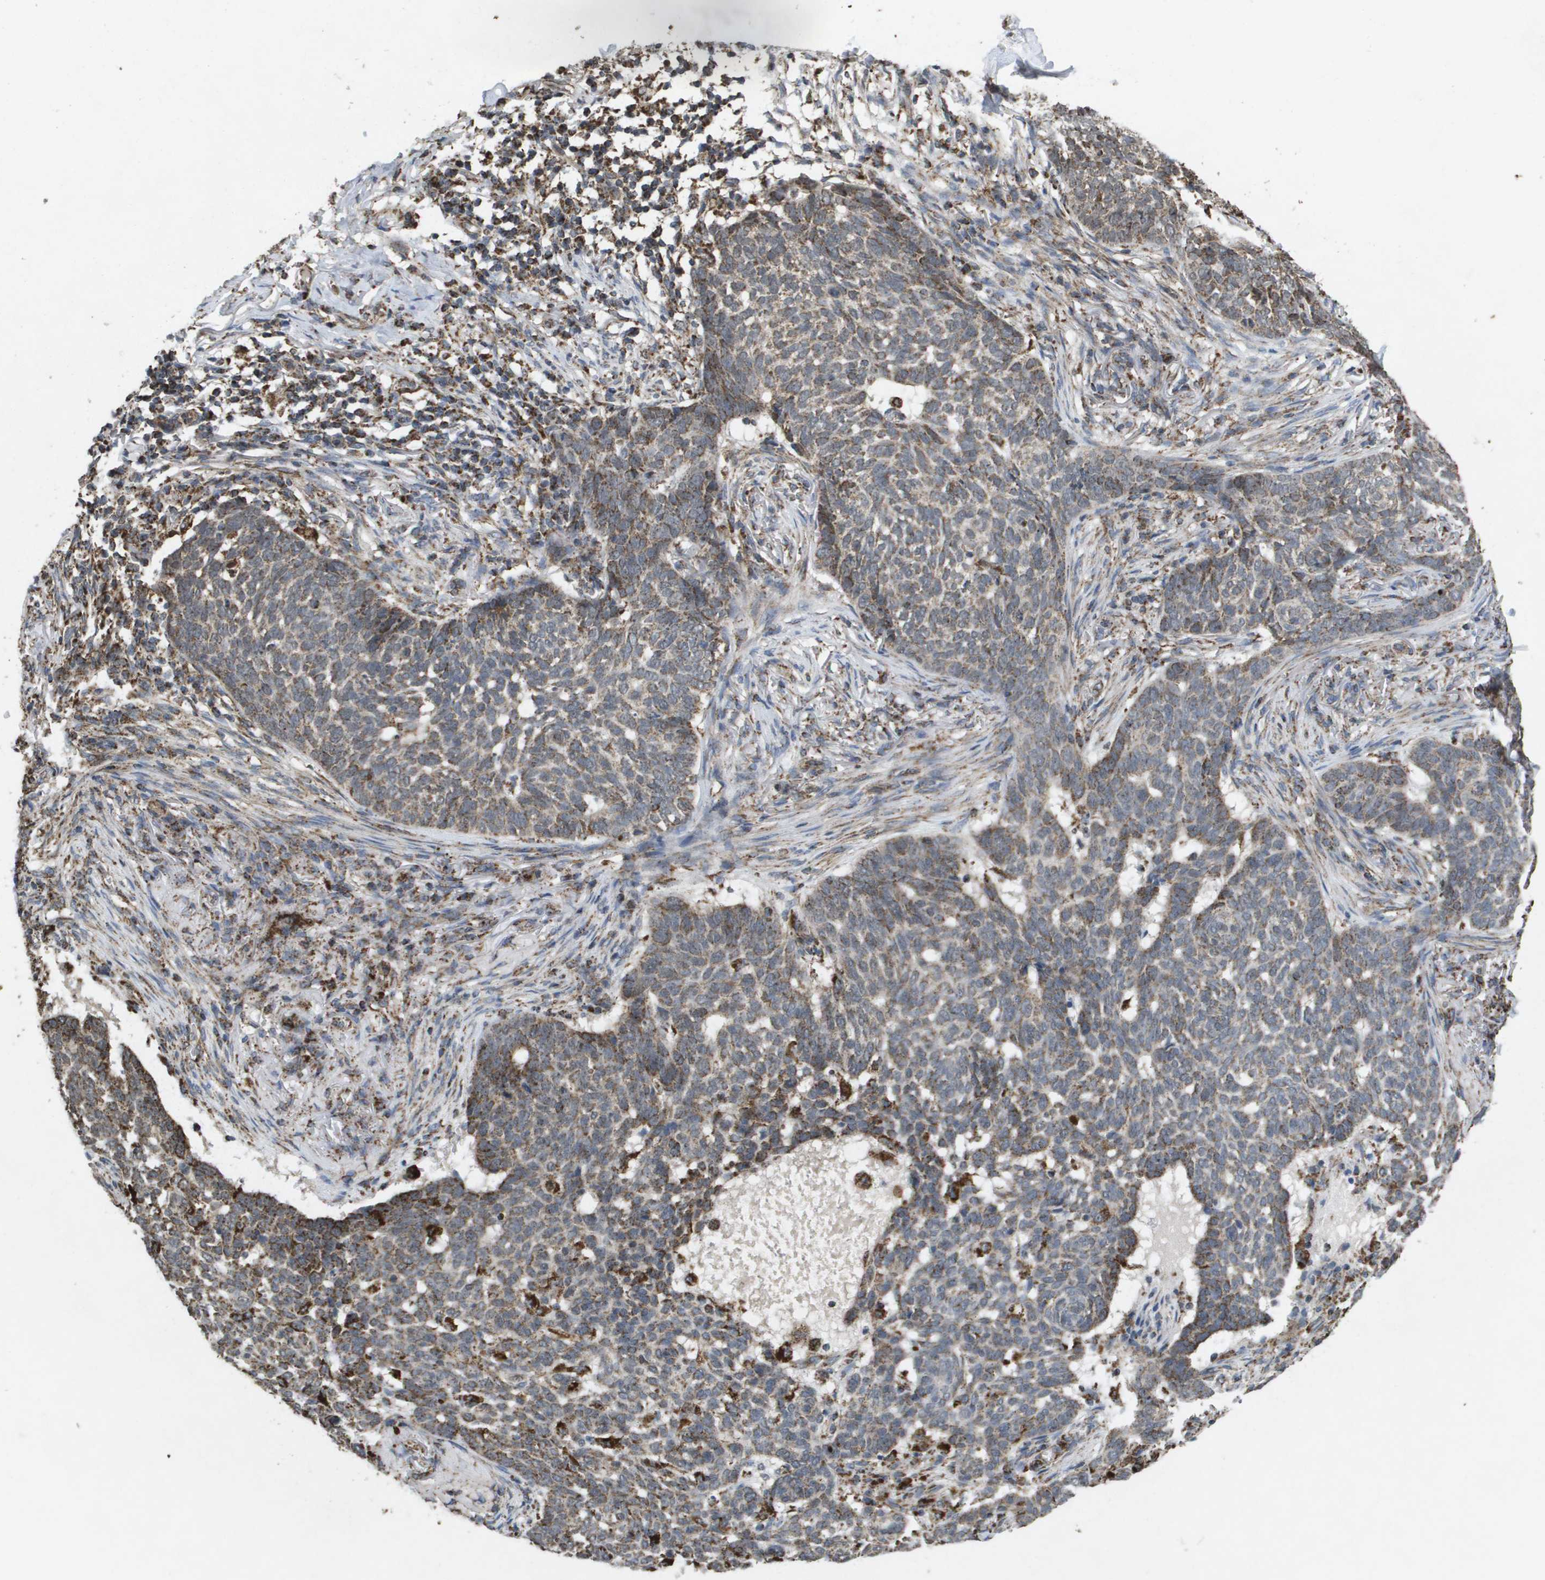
{"staining": {"intensity": "weak", "quantity": "25%-75%", "location": "cytoplasmic/membranous"}, "tissue": "skin cancer", "cell_type": "Tumor cells", "image_type": "cancer", "snomed": [{"axis": "morphology", "description": "Basal cell carcinoma"}, {"axis": "topography", "description": "Skin"}], "caption": "High-power microscopy captured an IHC histopathology image of skin basal cell carcinoma, revealing weak cytoplasmic/membranous expression in approximately 25%-75% of tumor cells. The protein of interest is stained brown, and the nuclei are stained in blue (DAB IHC with brightfield microscopy, high magnification).", "gene": "HSPE1", "patient": {"sex": "male", "age": 85}}